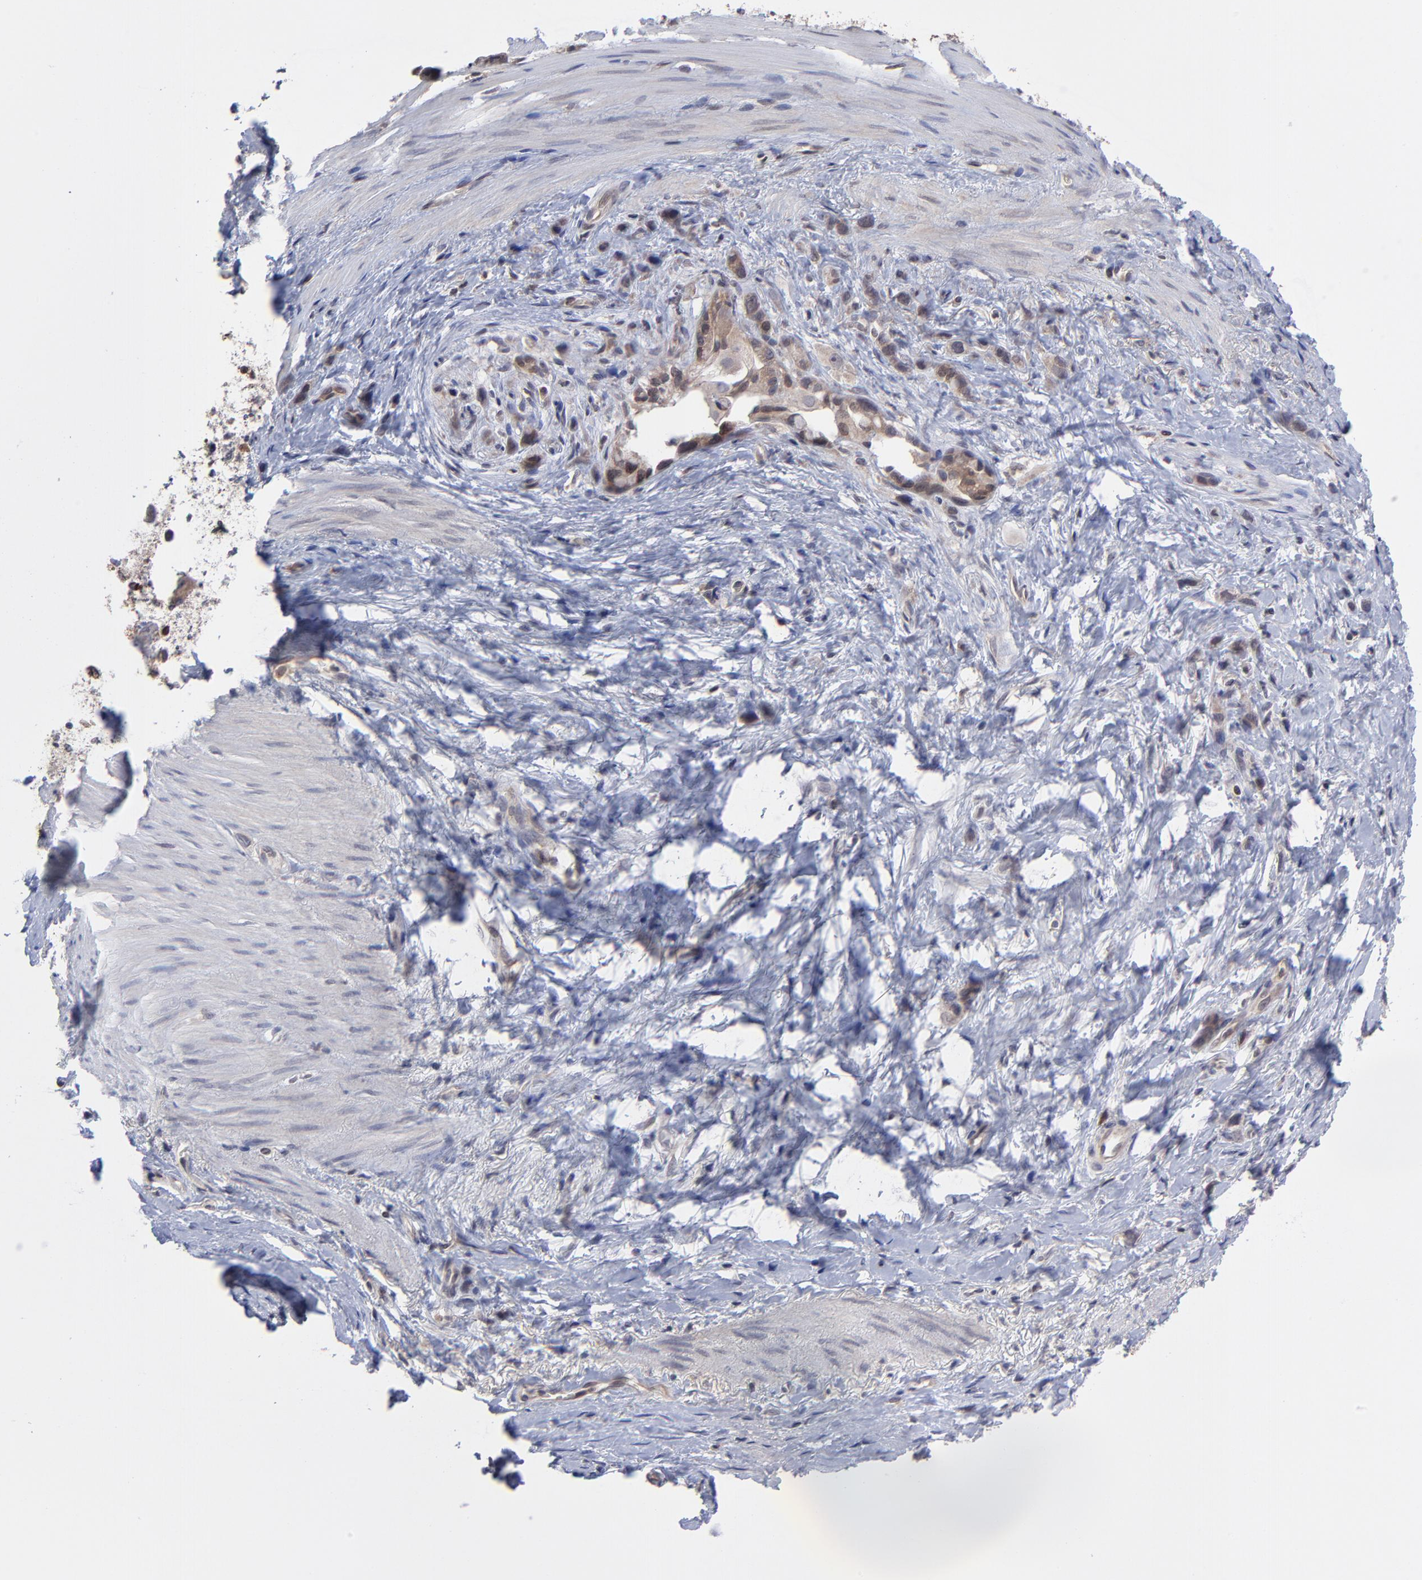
{"staining": {"intensity": "moderate", "quantity": "25%-75%", "location": "cytoplasmic/membranous"}, "tissue": "stomach cancer", "cell_type": "Tumor cells", "image_type": "cancer", "snomed": [{"axis": "morphology", "description": "Normal tissue, NOS"}, {"axis": "morphology", "description": "Adenocarcinoma, NOS"}, {"axis": "morphology", "description": "Adenocarcinoma, High grade"}, {"axis": "topography", "description": "Stomach, upper"}, {"axis": "topography", "description": "Stomach"}], "caption": "Immunohistochemistry (IHC) photomicrograph of neoplastic tissue: human stomach high-grade adenocarcinoma stained using immunohistochemistry demonstrates medium levels of moderate protein expression localized specifically in the cytoplasmic/membranous of tumor cells, appearing as a cytoplasmic/membranous brown color.", "gene": "UBE2L6", "patient": {"sex": "female", "age": 65}}